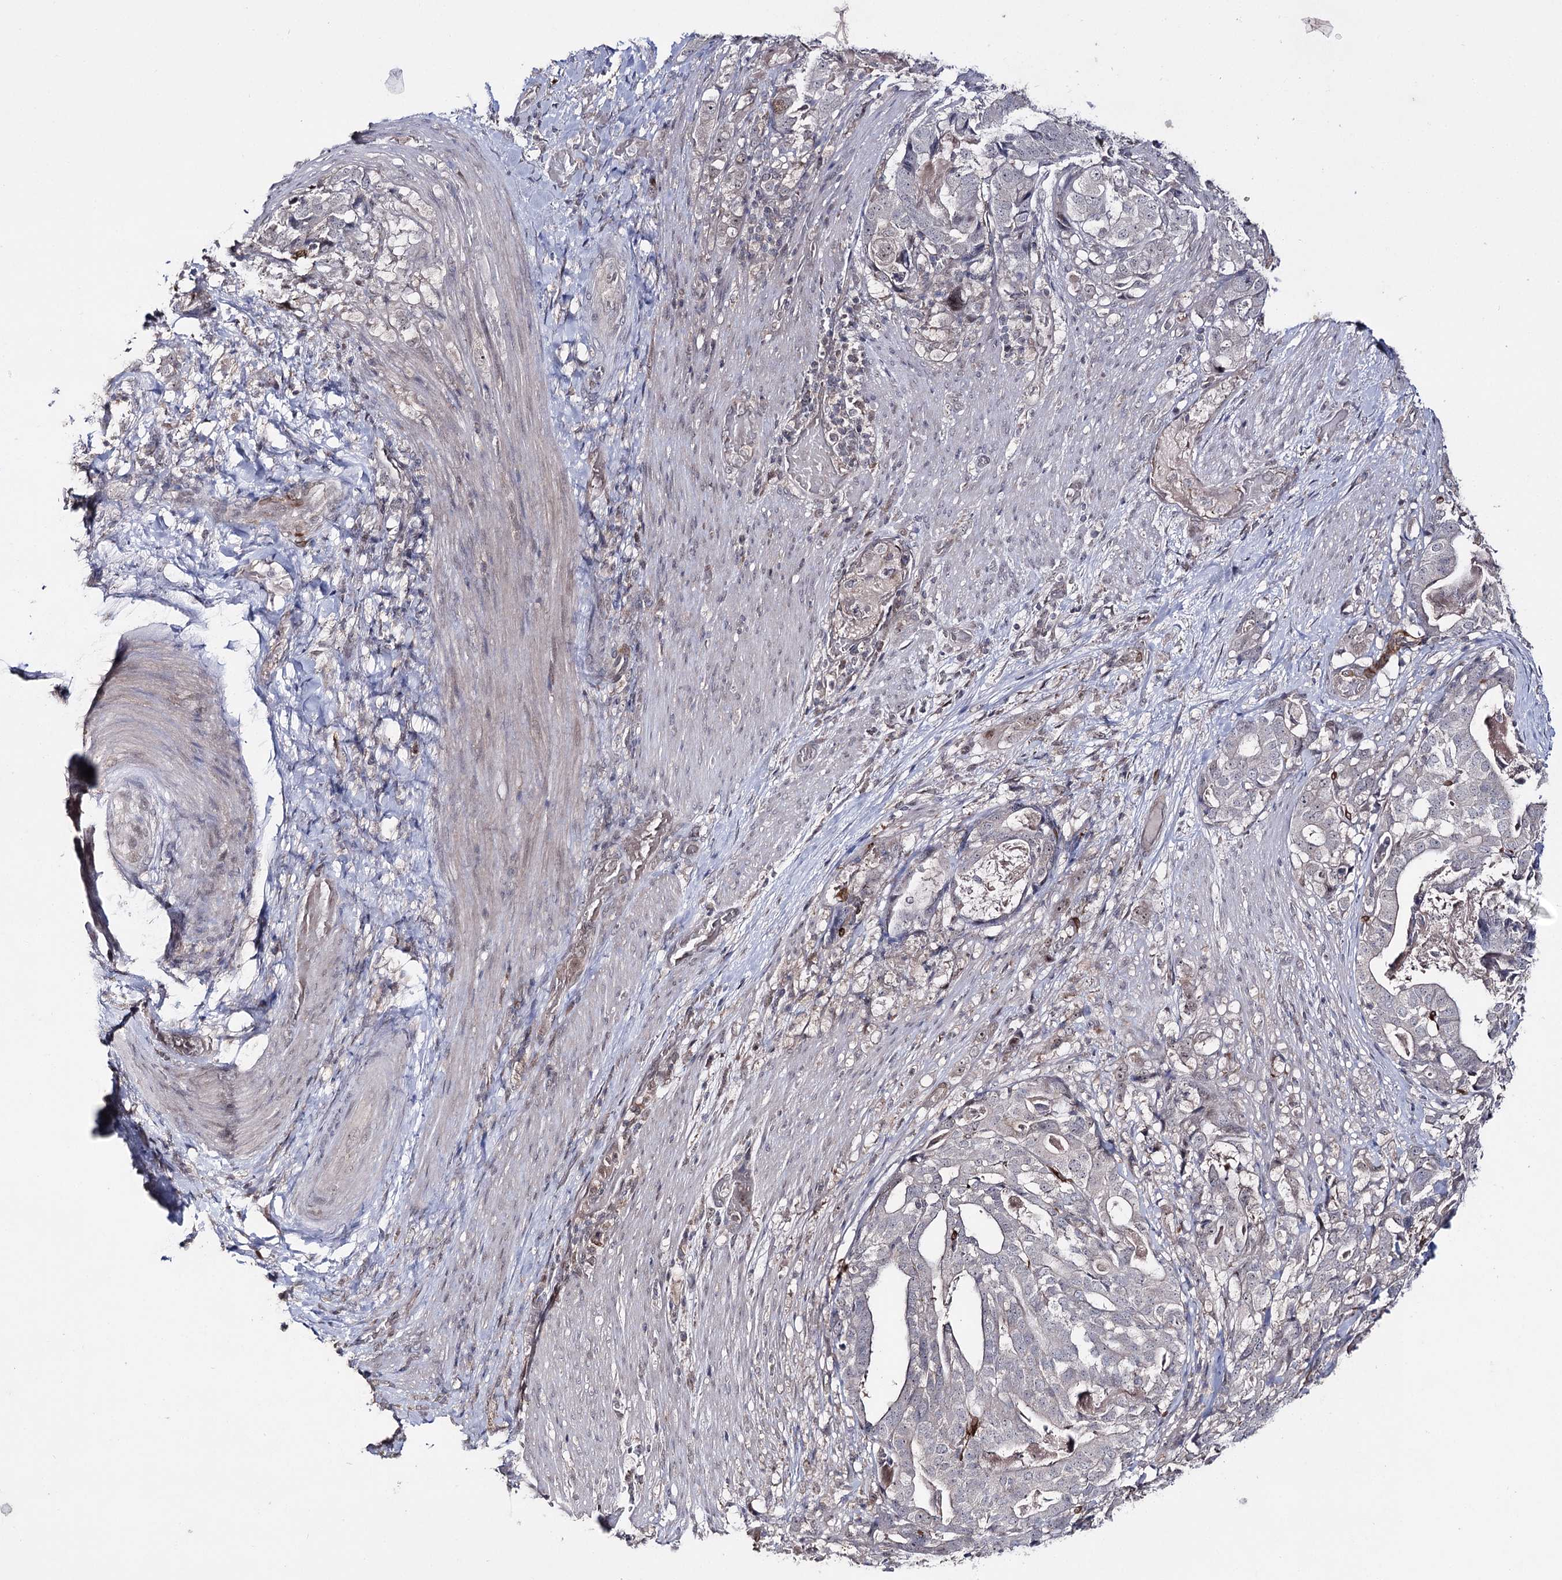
{"staining": {"intensity": "negative", "quantity": "none", "location": "none"}, "tissue": "stomach cancer", "cell_type": "Tumor cells", "image_type": "cancer", "snomed": [{"axis": "morphology", "description": "Adenocarcinoma, NOS"}, {"axis": "topography", "description": "Stomach"}], "caption": "IHC micrograph of human stomach cancer stained for a protein (brown), which shows no staining in tumor cells.", "gene": "HSD11B2", "patient": {"sex": "male", "age": 48}}